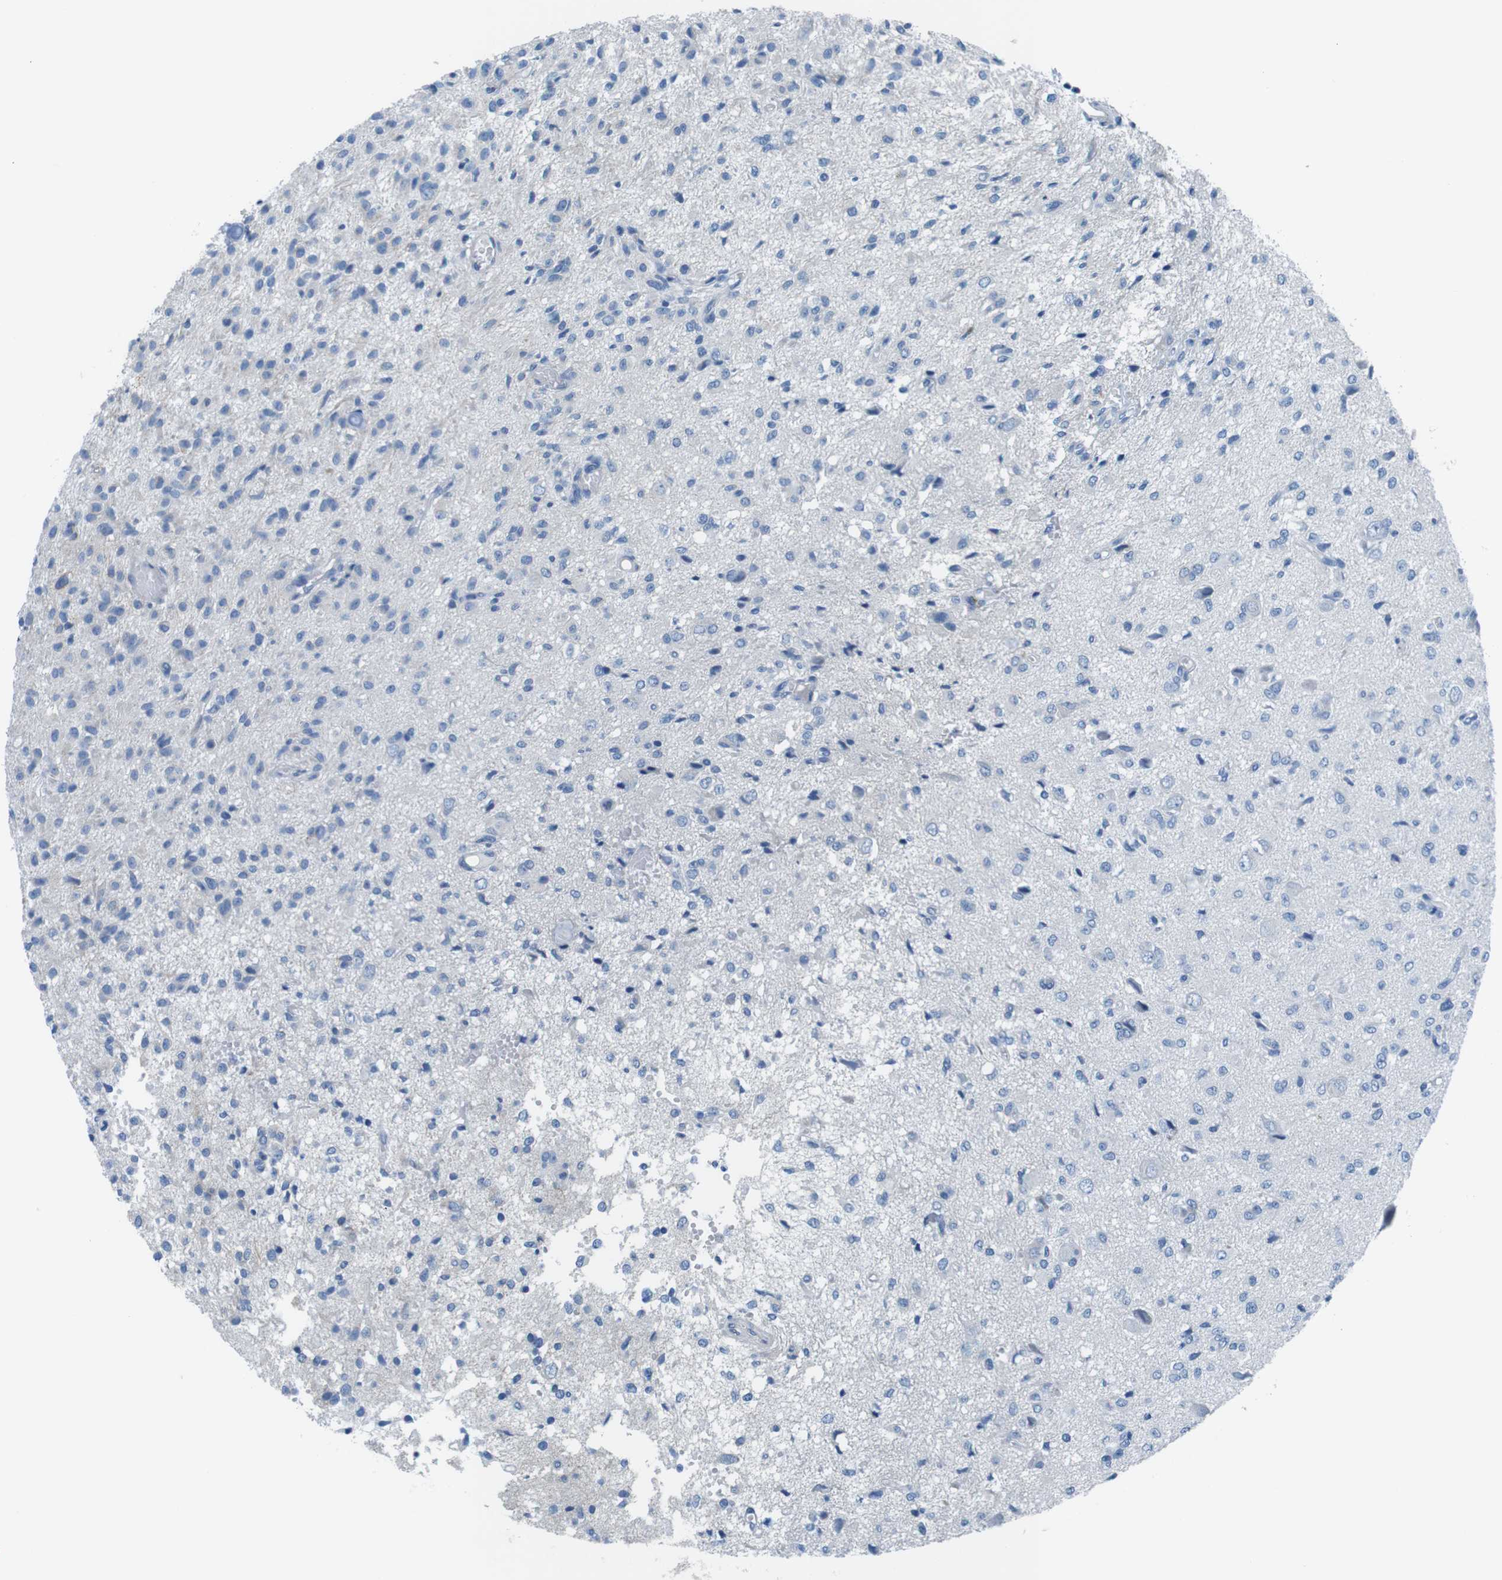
{"staining": {"intensity": "negative", "quantity": "none", "location": "none"}, "tissue": "glioma", "cell_type": "Tumor cells", "image_type": "cancer", "snomed": [{"axis": "morphology", "description": "Glioma, malignant, High grade"}, {"axis": "topography", "description": "Brain"}], "caption": "DAB immunohistochemical staining of human malignant high-grade glioma displays no significant staining in tumor cells.", "gene": "MUC2", "patient": {"sex": "female", "age": 59}}